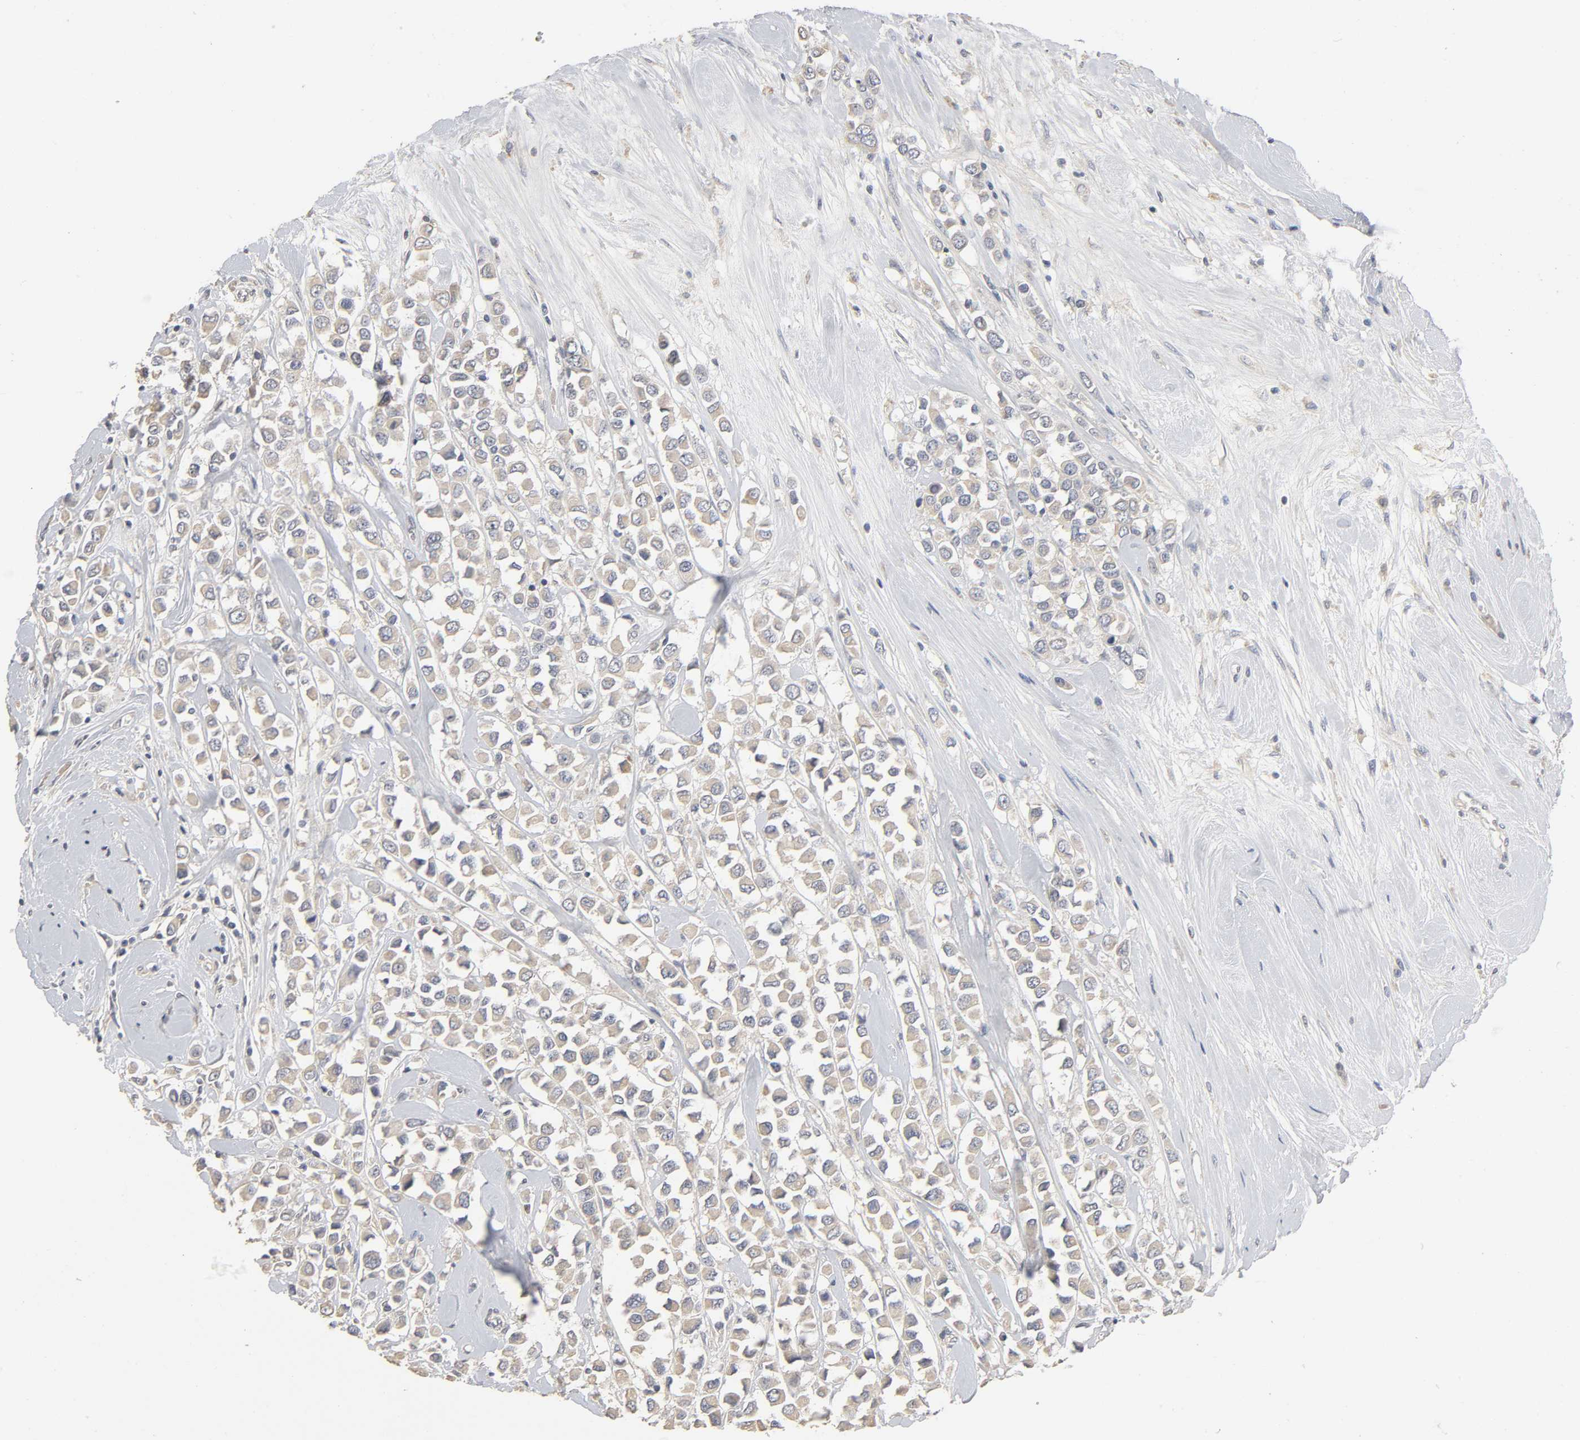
{"staining": {"intensity": "negative", "quantity": "none", "location": "none"}, "tissue": "breast cancer", "cell_type": "Tumor cells", "image_type": "cancer", "snomed": [{"axis": "morphology", "description": "Duct carcinoma"}, {"axis": "topography", "description": "Breast"}], "caption": "Breast intraductal carcinoma stained for a protein using immunohistochemistry demonstrates no expression tumor cells.", "gene": "SLC10A2", "patient": {"sex": "female", "age": 61}}